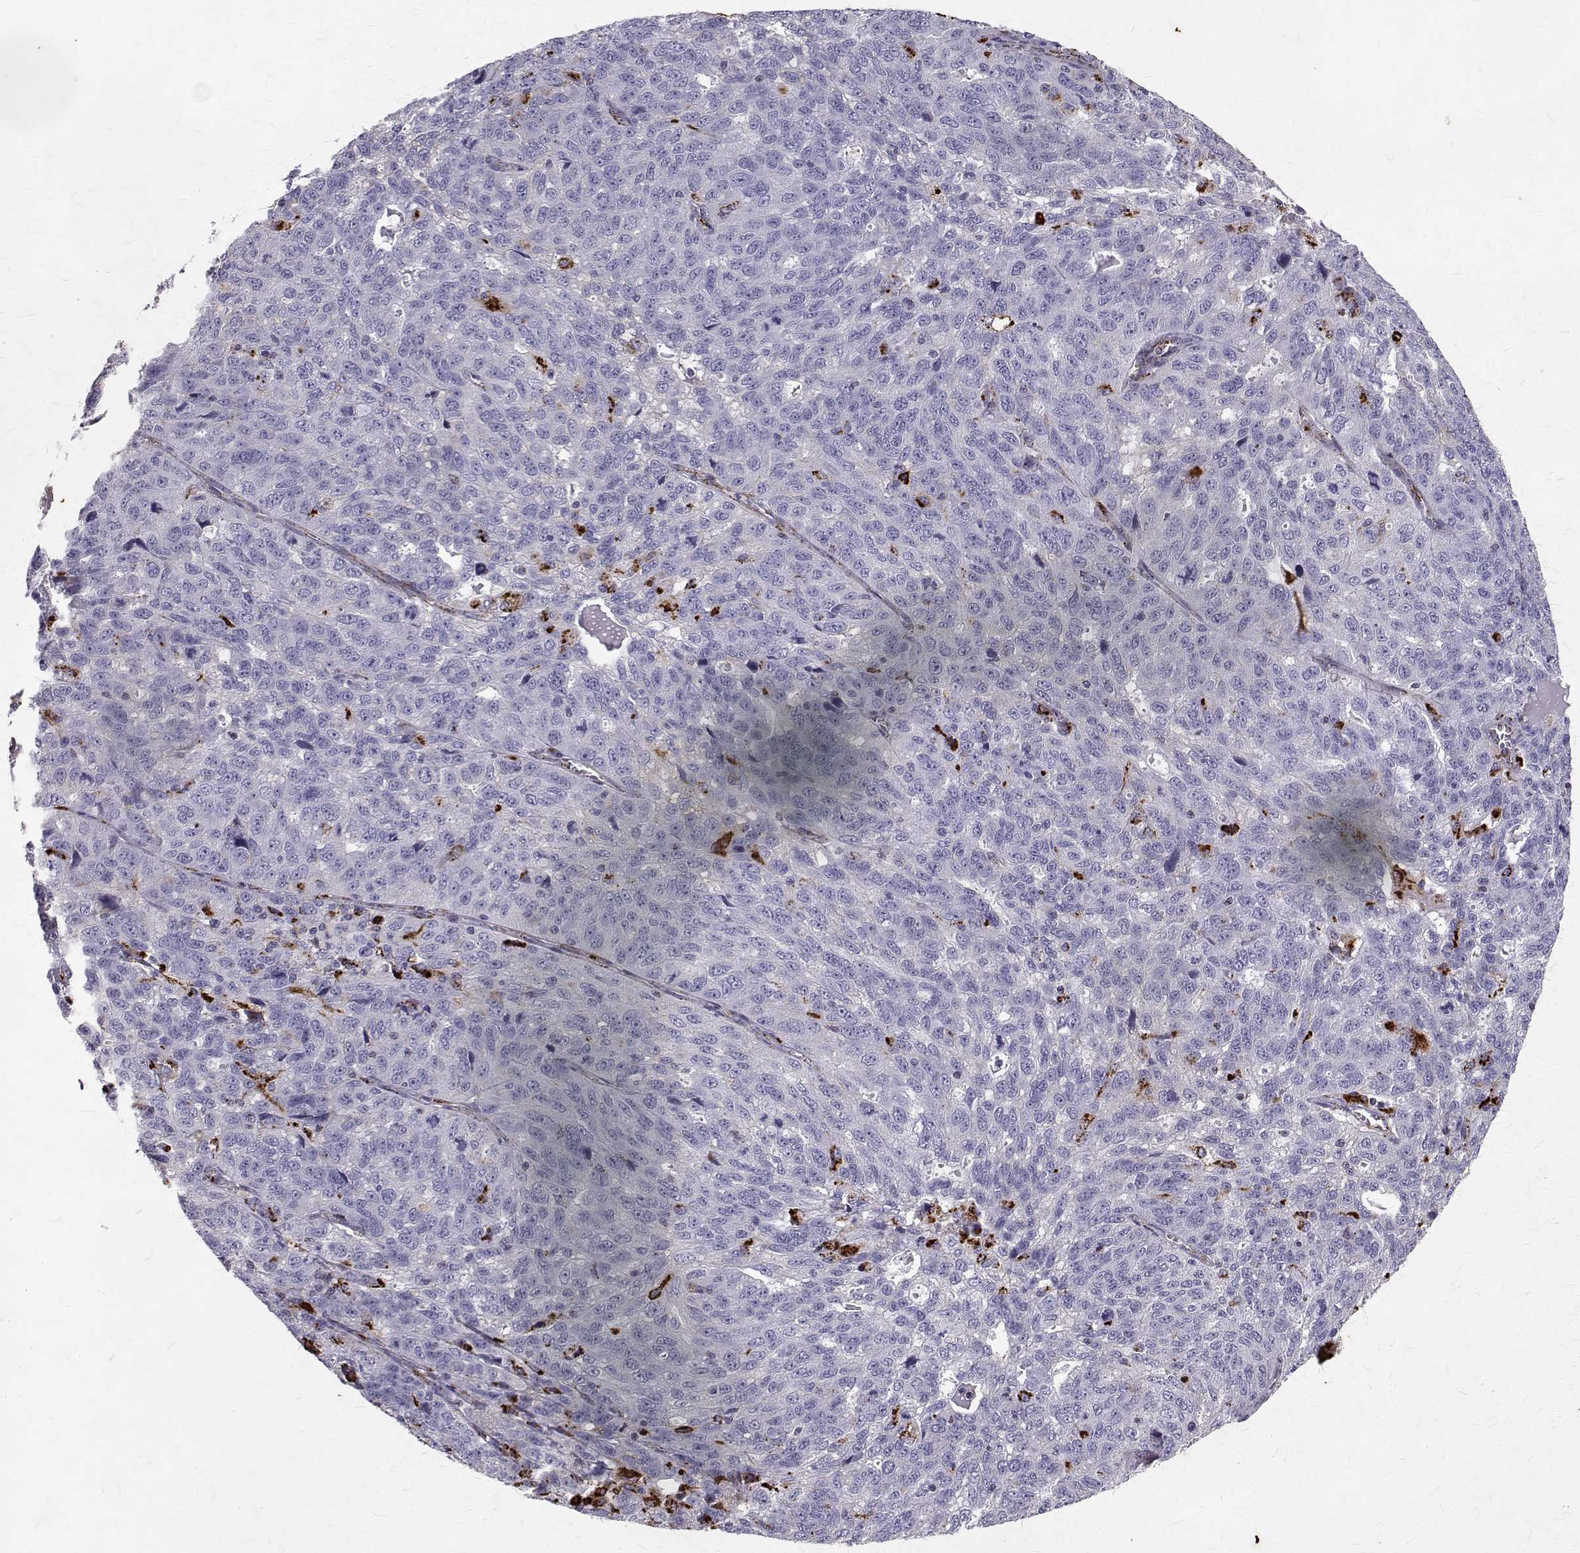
{"staining": {"intensity": "negative", "quantity": "none", "location": "none"}, "tissue": "ovarian cancer", "cell_type": "Tumor cells", "image_type": "cancer", "snomed": [{"axis": "morphology", "description": "Cystadenocarcinoma, serous, NOS"}, {"axis": "topography", "description": "Ovary"}], "caption": "Immunohistochemistry (IHC) image of neoplastic tissue: serous cystadenocarcinoma (ovarian) stained with DAB (3,3'-diaminobenzidine) reveals no significant protein expression in tumor cells. The staining was performed using DAB (3,3'-diaminobenzidine) to visualize the protein expression in brown, while the nuclei were stained in blue with hematoxylin (Magnification: 20x).", "gene": "TPP1", "patient": {"sex": "female", "age": 71}}